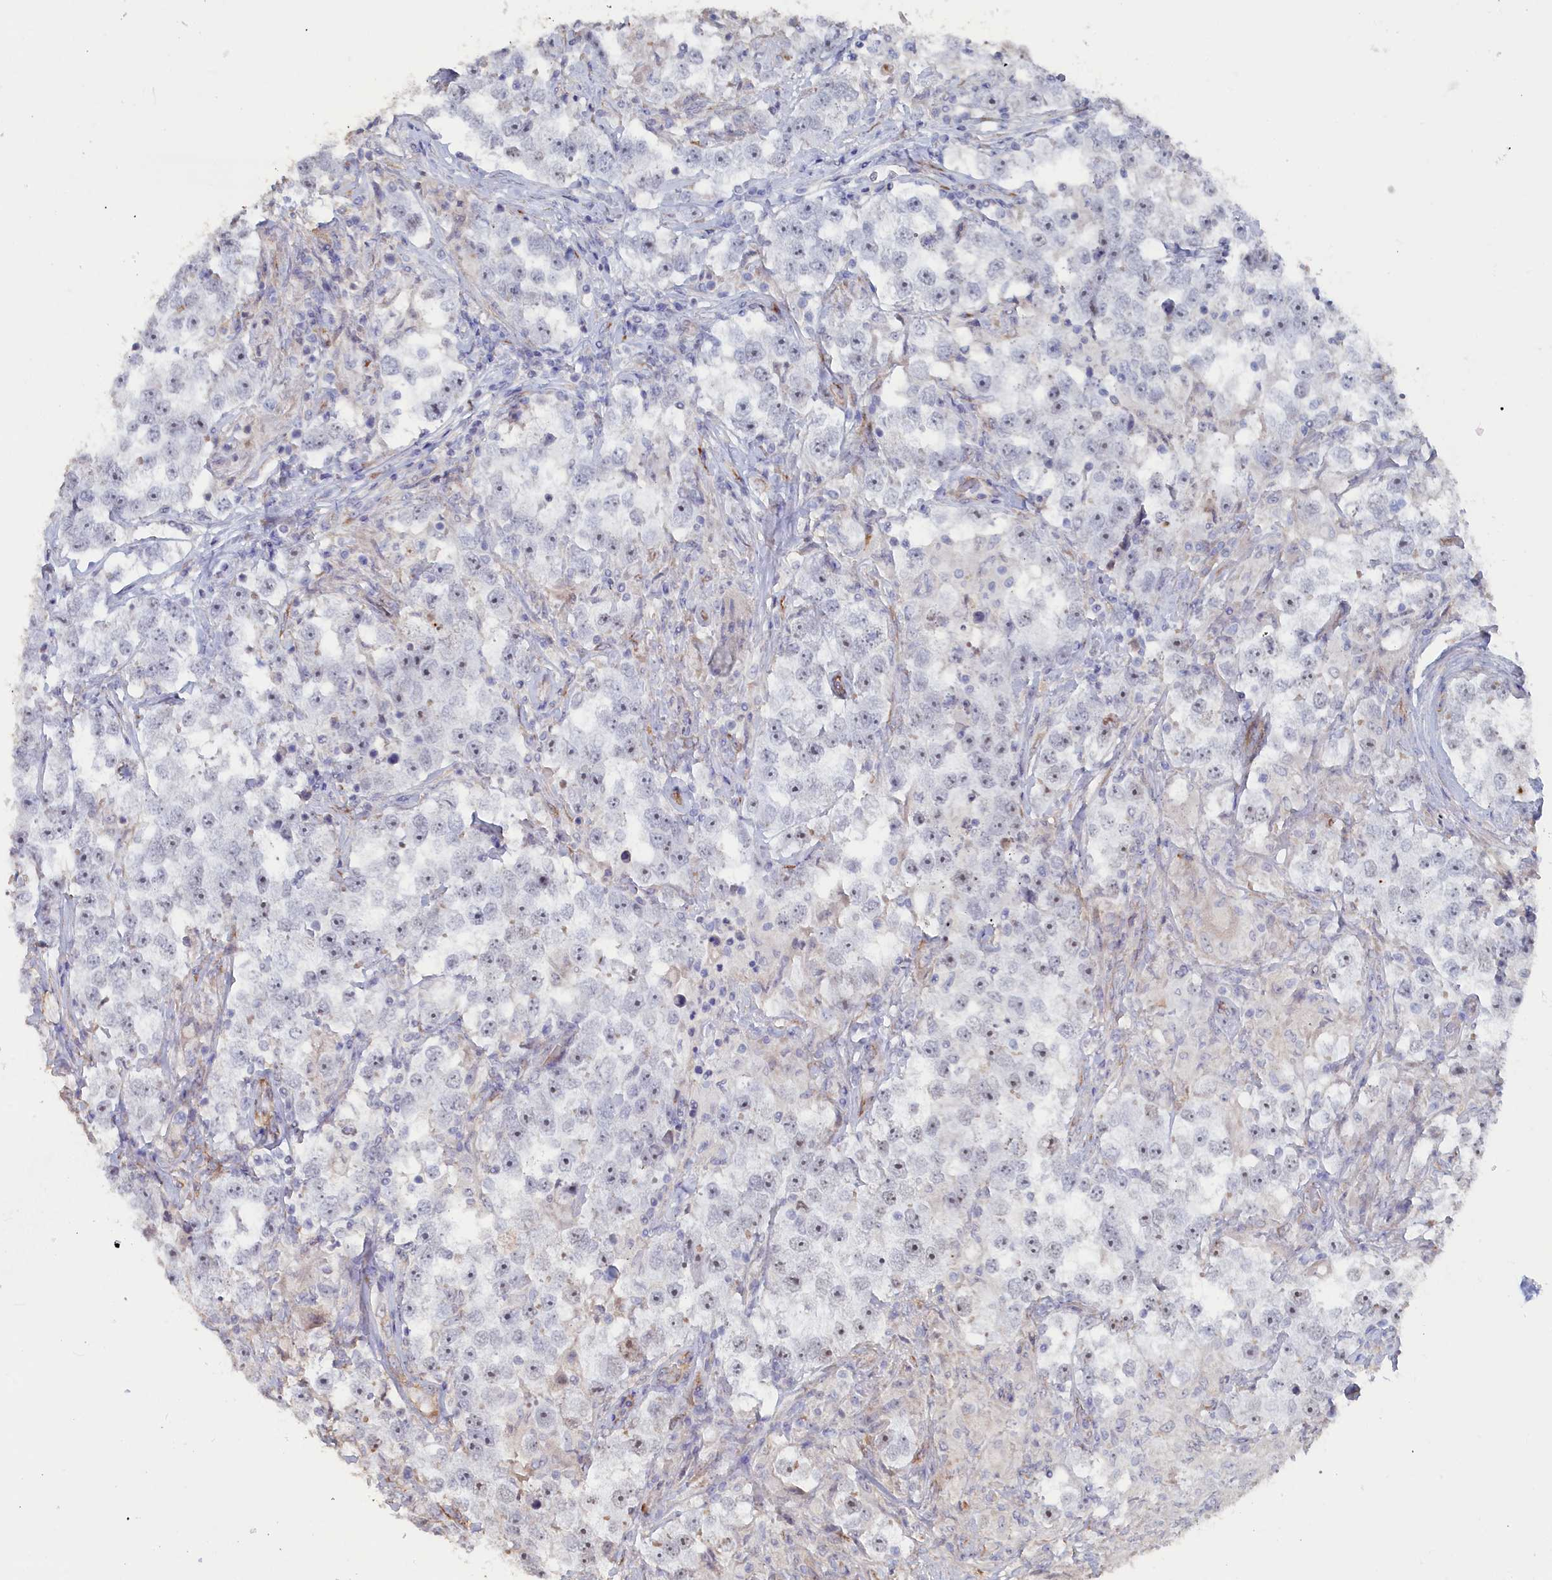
{"staining": {"intensity": "weak", "quantity": "25%-75%", "location": "nuclear"}, "tissue": "testis cancer", "cell_type": "Tumor cells", "image_type": "cancer", "snomed": [{"axis": "morphology", "description": "Seminoma, NOS"}, {"axis": "topography", "description": "Testis"}], "caption": "This photomicrograph exhibits immunohistochemistry (IHC) staining of human seminoma (testis), with low weak nuclear staining in about 25%-75% of tumor cells.", "gene": "SEMG2", "patient": {"sex": "male", "age": 46}}